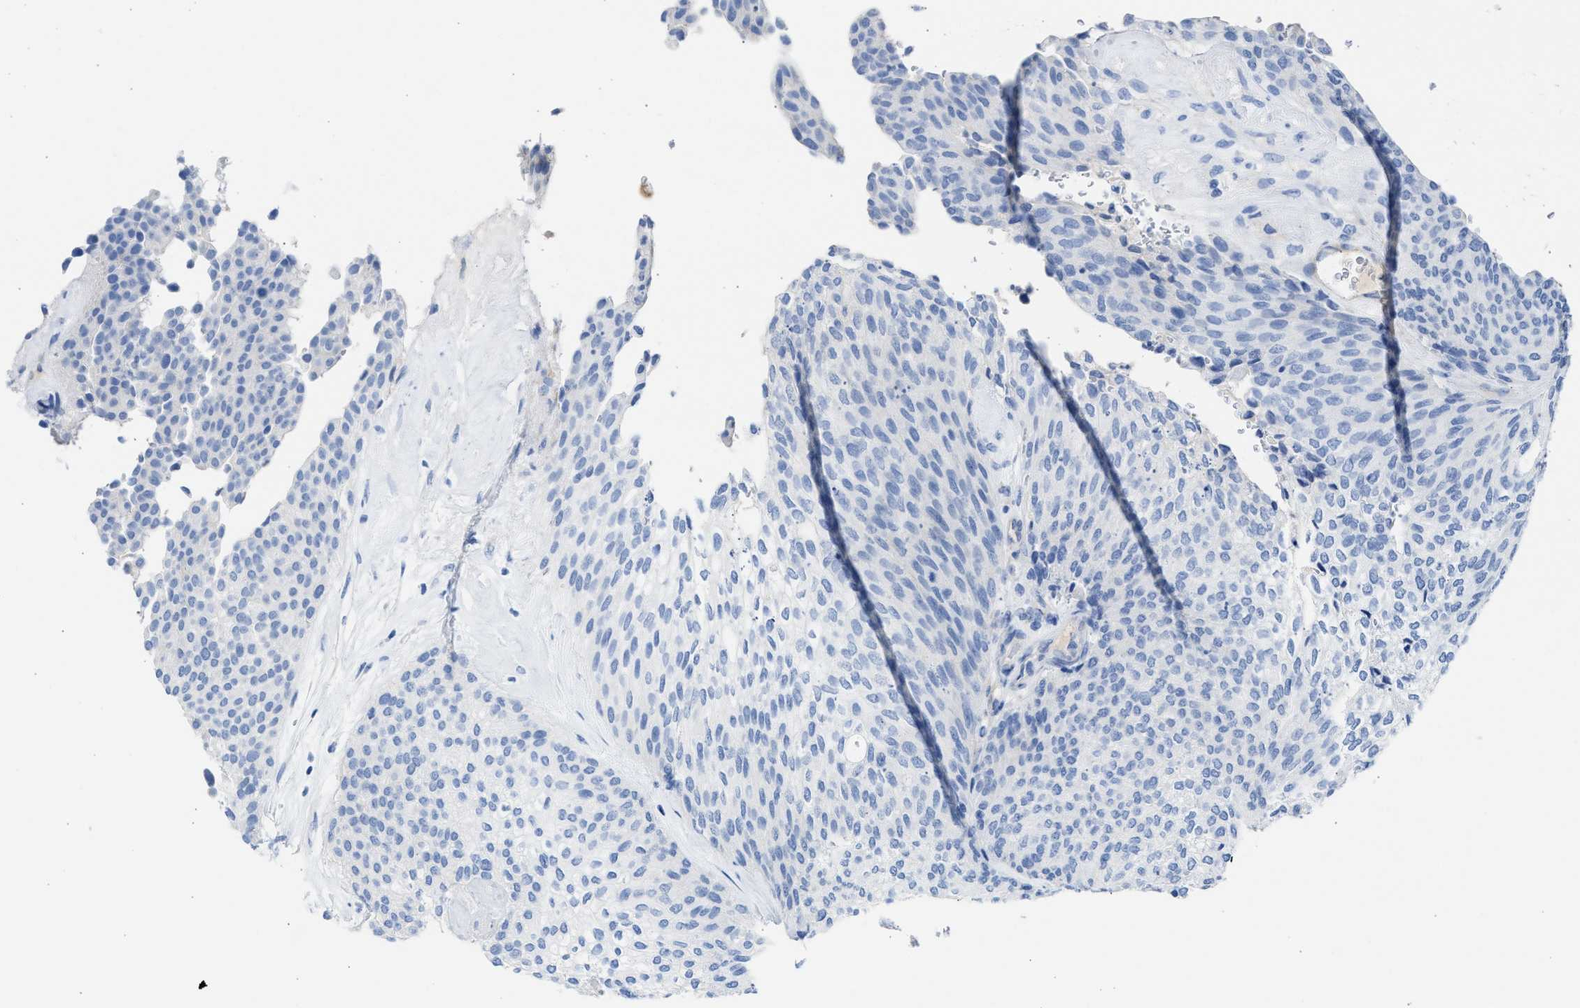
{"staining": {"intensity": "negative", "quantity": "none", "location": "none"}, "tissue": "urothelial cancer", "cell_type": "Tumor cells", "image_type": "cancer", "snomed": [{"axis": "morphology", "description": "Urothelial carcinoma, Low grade"}, {"axis": "topography", "description": "Urinary bladder"}], "caption": "High magnification brightfield microscopy of low-grade urothelial carcinoma stained with DAB (brown) and counterstained with hematoxylin (blue): tumor cells show no significant positivity. (DAB immunohistochemistry (IHC) with hematoxylin counter stain).", "gene": "SPATA3", "patient": {"sex": "female", "age": 79}}